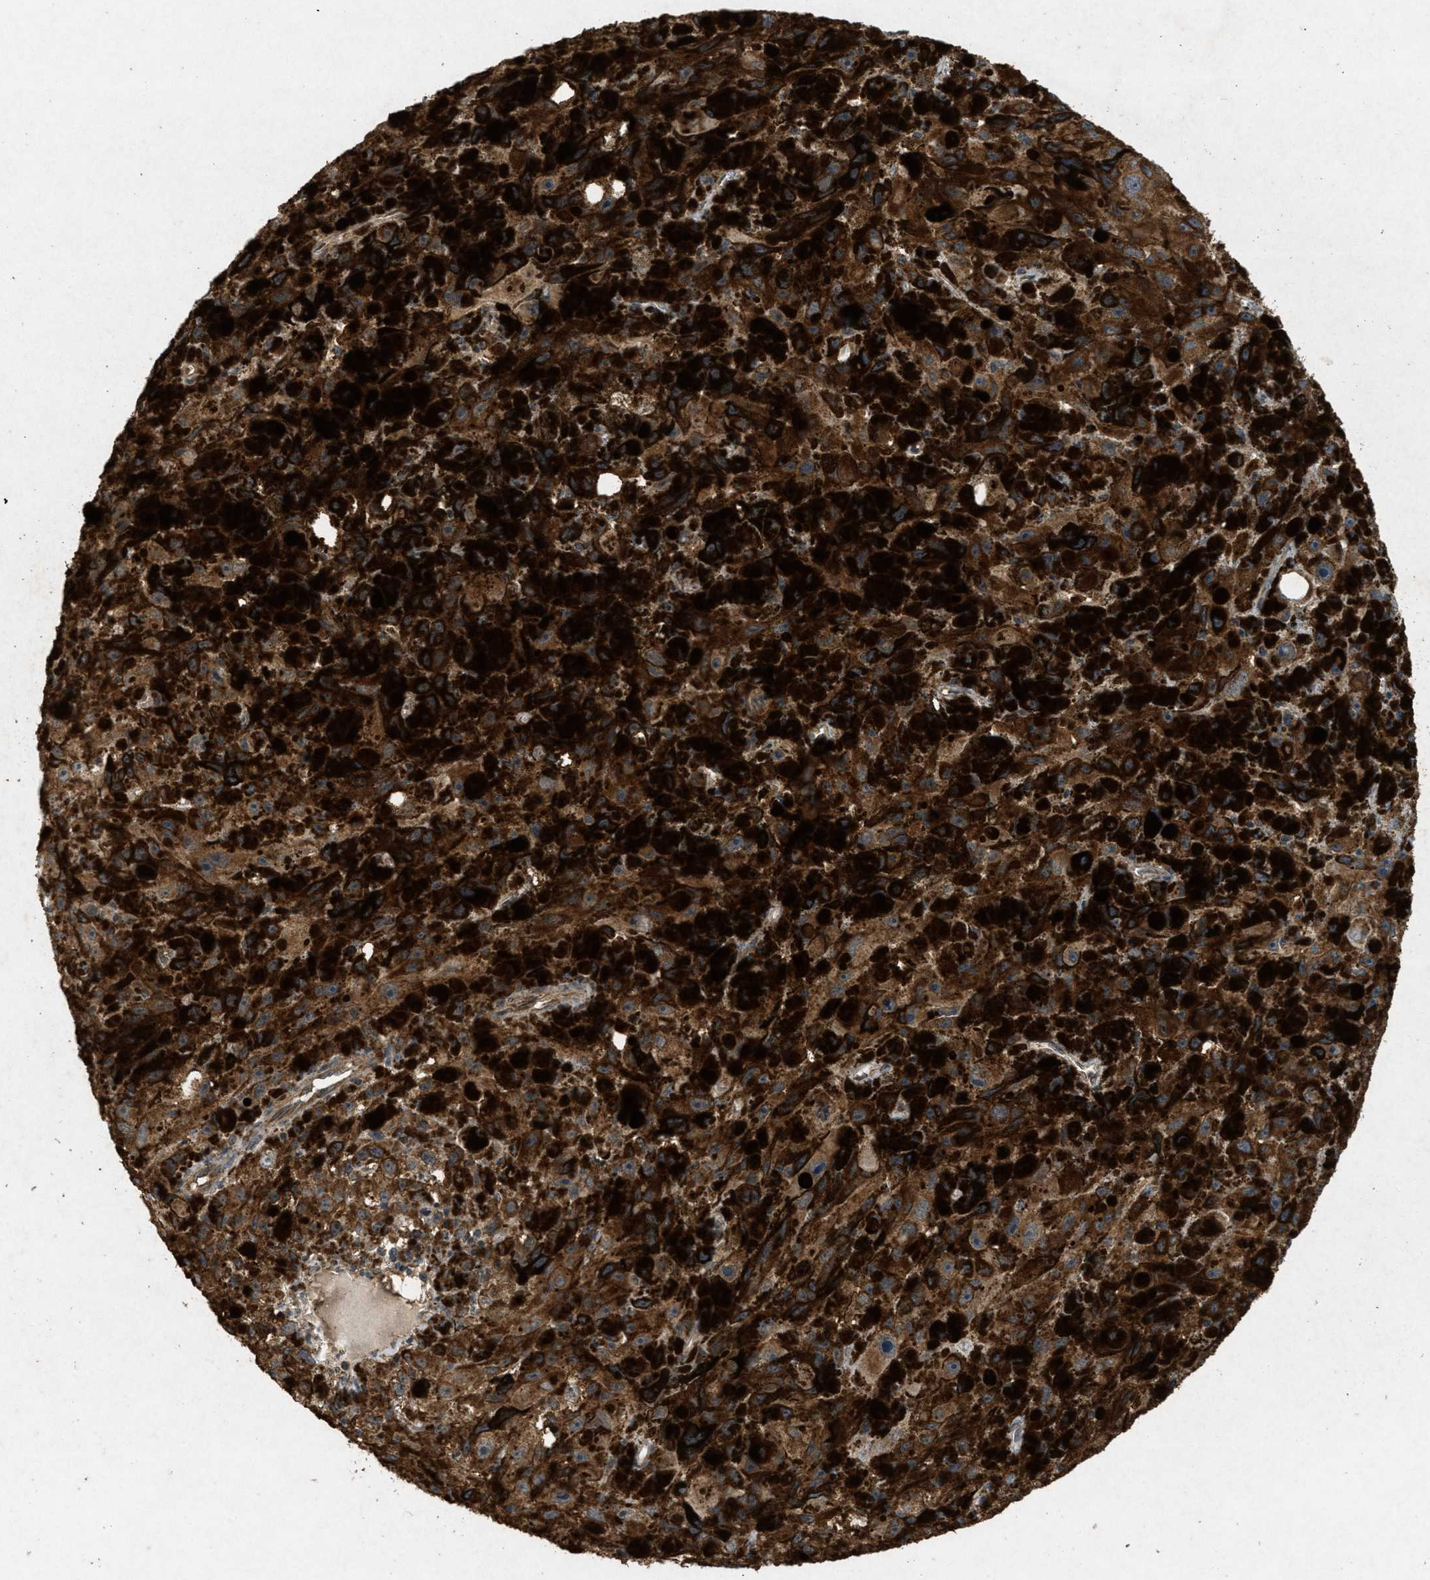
{"staining": {"intensity": "moderate", "quantity": ">75%", "location": "cytoplasmic/membranous"}, "tissue": "melanoma", "cell_type": "Tumor cells", "image_type": "cancer", "snomed": [{"axis": "morphology", "description": "Malignant melanoma, NOS"}, {"axis": "topography", "description": "Skin"}], "caption": "Immunohistochemical staining of human malignant melanoma displays moderate cytoplasmic/membranous protein staining in about >75% of tumor cells.", "gene": "PPP1R15A", "patient": {"sex": "female", "age": 104}}